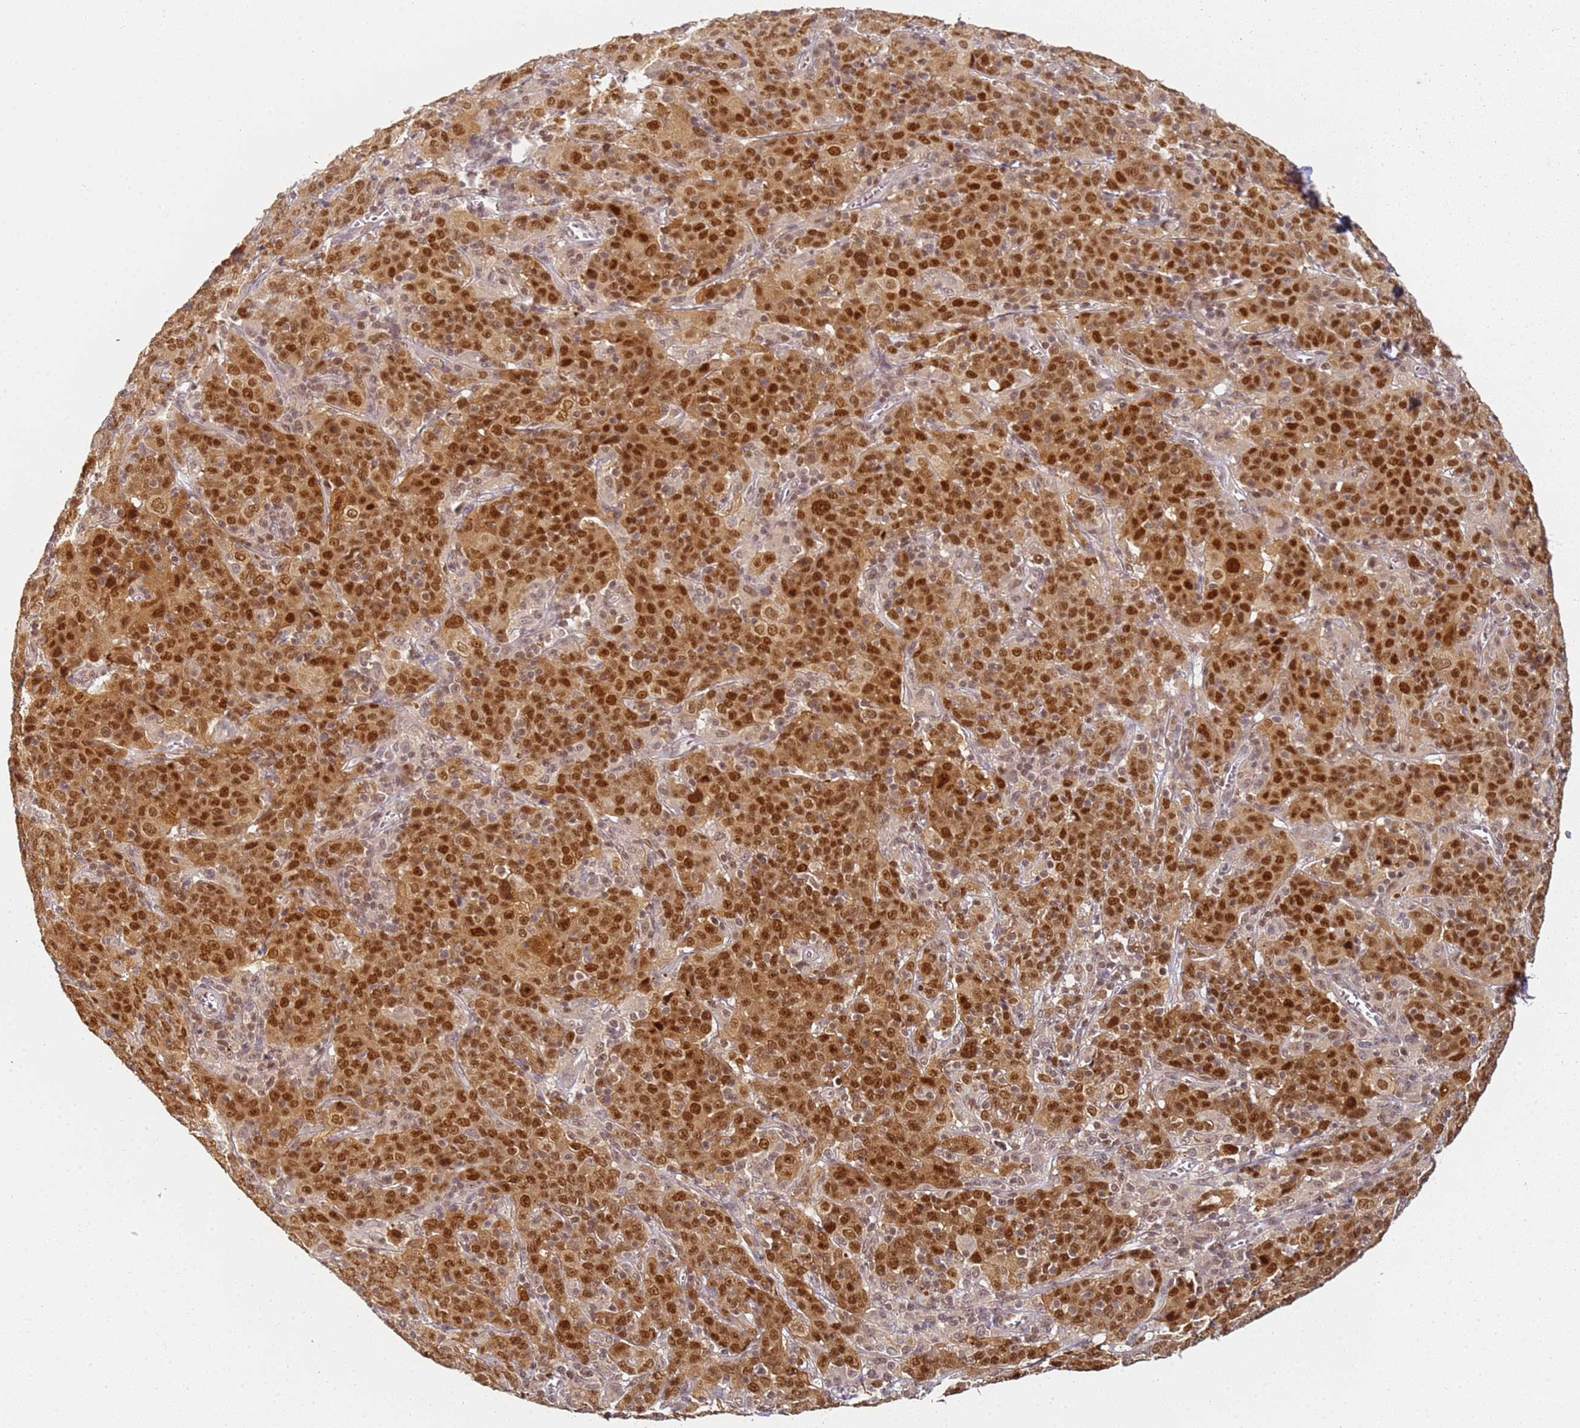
{"staining": {"intensity": "strong", "quantity": ">75%", "location": "nuclear"}, "tissue": "cervical cancer", "cell_type": "Tumor cells", "image_type": "cancer", "snomed": [{"axis": "morphology", "description": "Squamous cell carcinoma, NOS"}, {"axis": "topography", "description": "Cervix"}], "caption": "Immunohistochemical staining of cervical cancer demonstrates high levels of strong nuclear protein expression in about >75% of tumor cells.", "gene": "HMCES", "patient": {"sex": "female", "age": 67}}